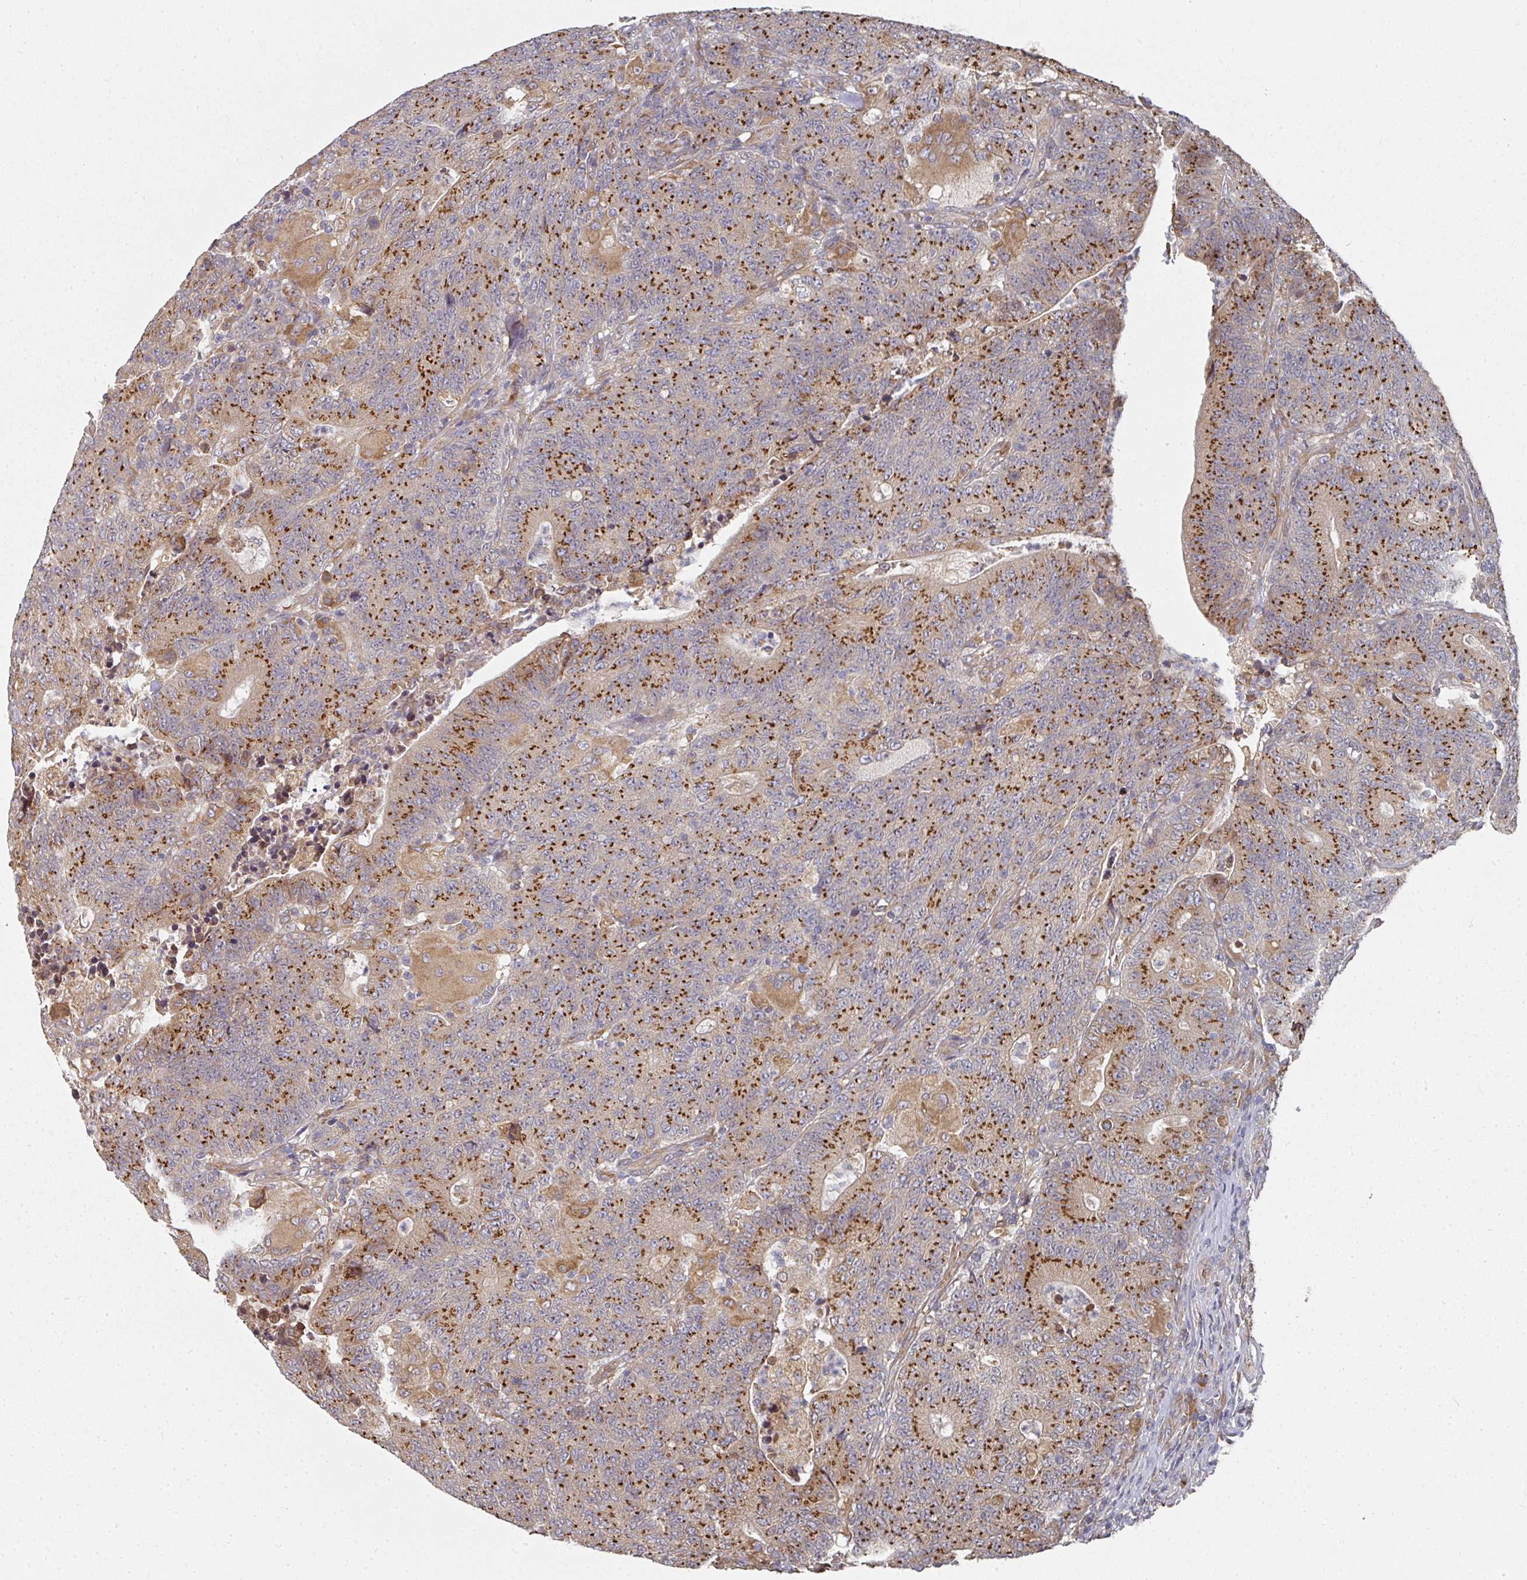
{"staining": {"intensity": "strong", "quantity": "25%-75%", "location": "cytoplasmic/membranous"}, "tissue": "colorectal cancer", "cell_type": "Tumor cells", "image_type": "cancer", "snomed": [{"axis": "morphology", "description": "Adenocarcinoma, NOS"}, {"axis": "topography", "description": "Colon"}], "caption": "Tumor cells exhibit high levels of strong cytoplasmic/membranous staining in approximately 25%-75% of cells in adenocarcinoma (colorectal).", "gene": "EDEM2", "patient": {"sex": "female", "age": 75}}